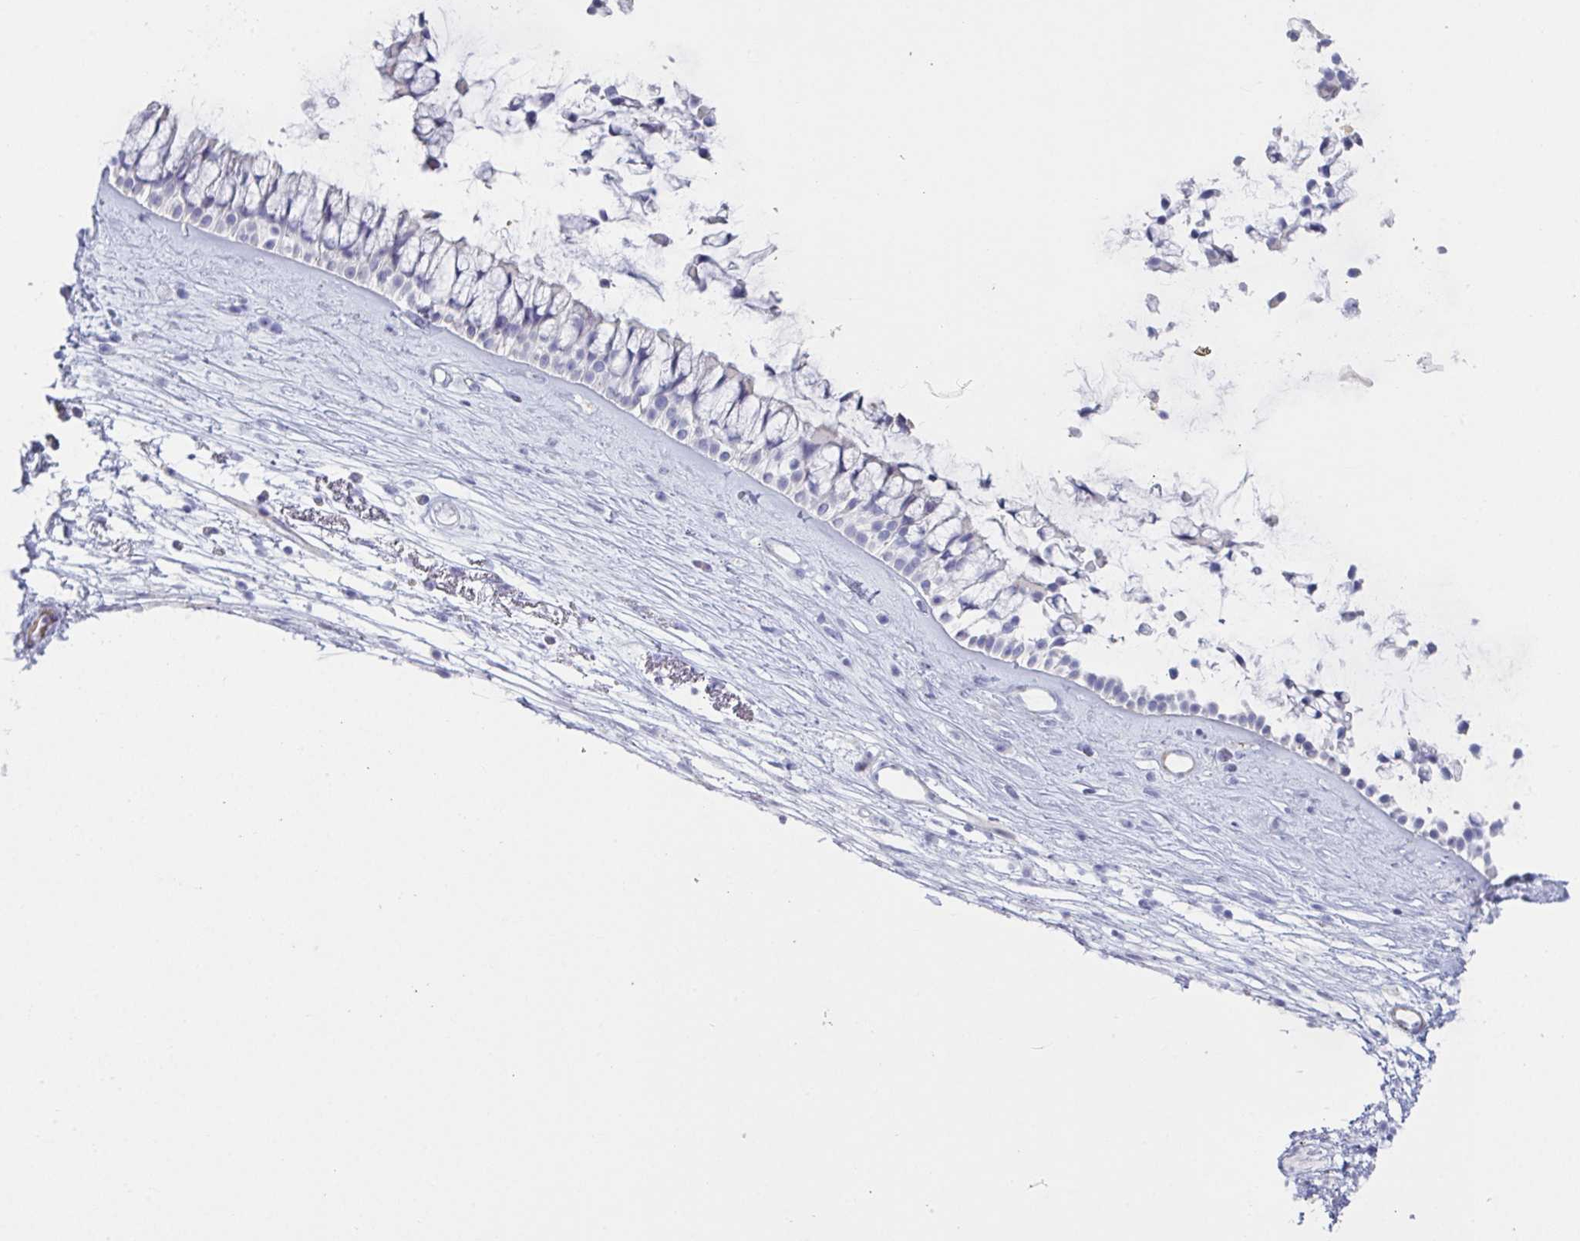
{"staining": {"intensity": "negative", "quantity": "none", "location": "none"}, "tissue": "nasopharynx", "cell_type": "Respiratory epithelial cells", "image_type": "normal", "snomed": [{"axis": "morphology", "description": "Normal tissue, NOS"}, {"axis": "topography", "description": "Nasopharynx"}], "caption": "Immunohistochemistry (IHC) image of unremarkable nasopharynx: human nasopharynx stained with DAB exhibits no significant protein staining in respiratory epithelial cells.", "gene": "OR5P3", "patient": {"sex": "female", "age": 75}}